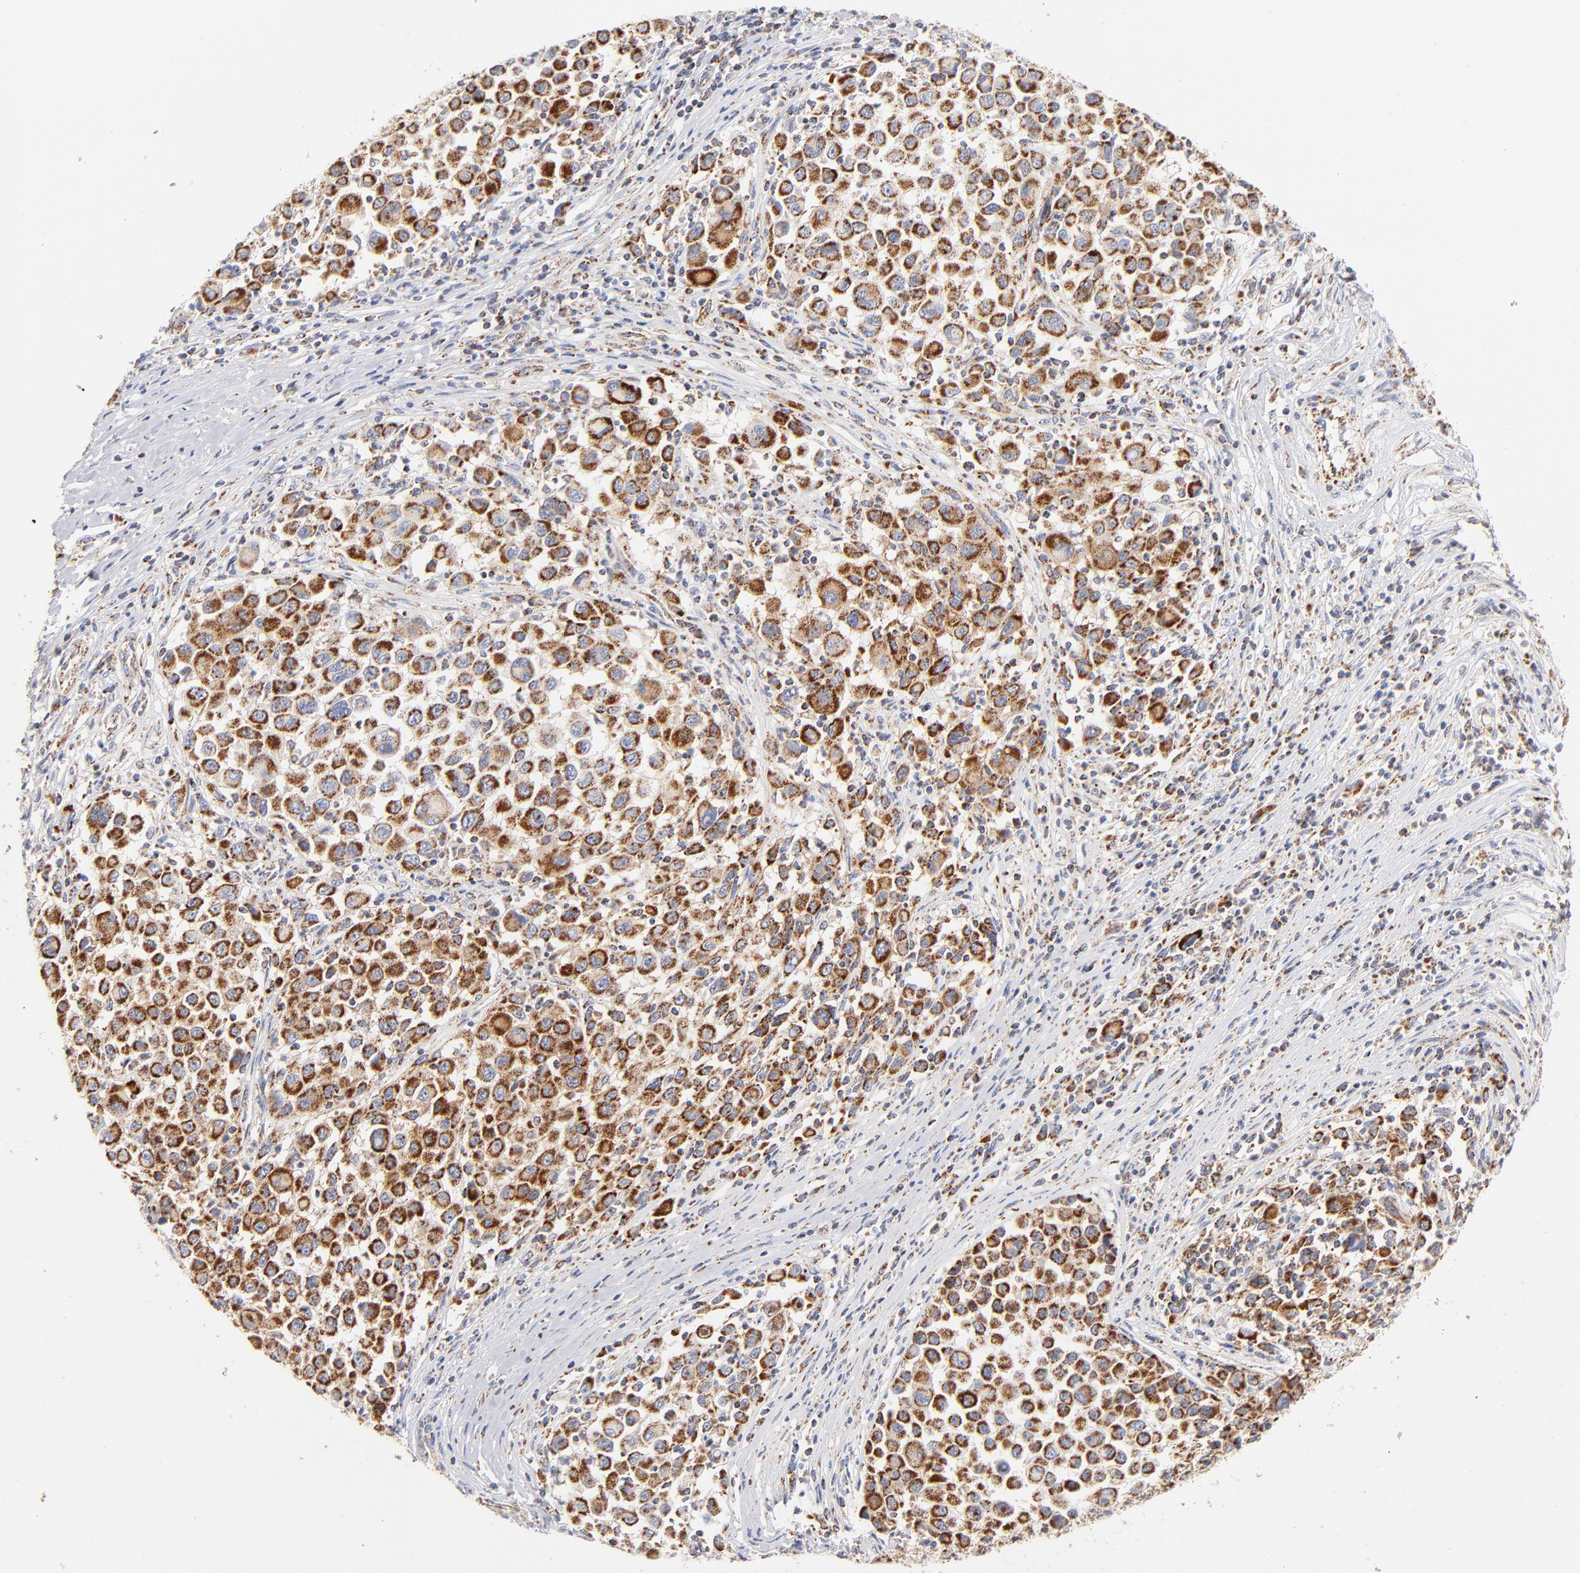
{"staining": {"intensity": "strong", "quantity": ">75%", "location": "cytoplasmic/membranous"}, "tissue": "melanoma", "cell_type": "Tumor cells", "image_type": "cancer", "snomed": [{"axis": "morphology", "description": "Malignant melanoma, Metastatic site"}, {"axis": "topography", "description": "Lymph node"}], "caption": "This histopathology image shows IHC staining of human malignant melanoma (metastatic site), with high strong cytoplasmic/membranous expression in about >75% of tumor cells.", "gene": "DLAT", "patient": {"sex": "male", "age": 61}}